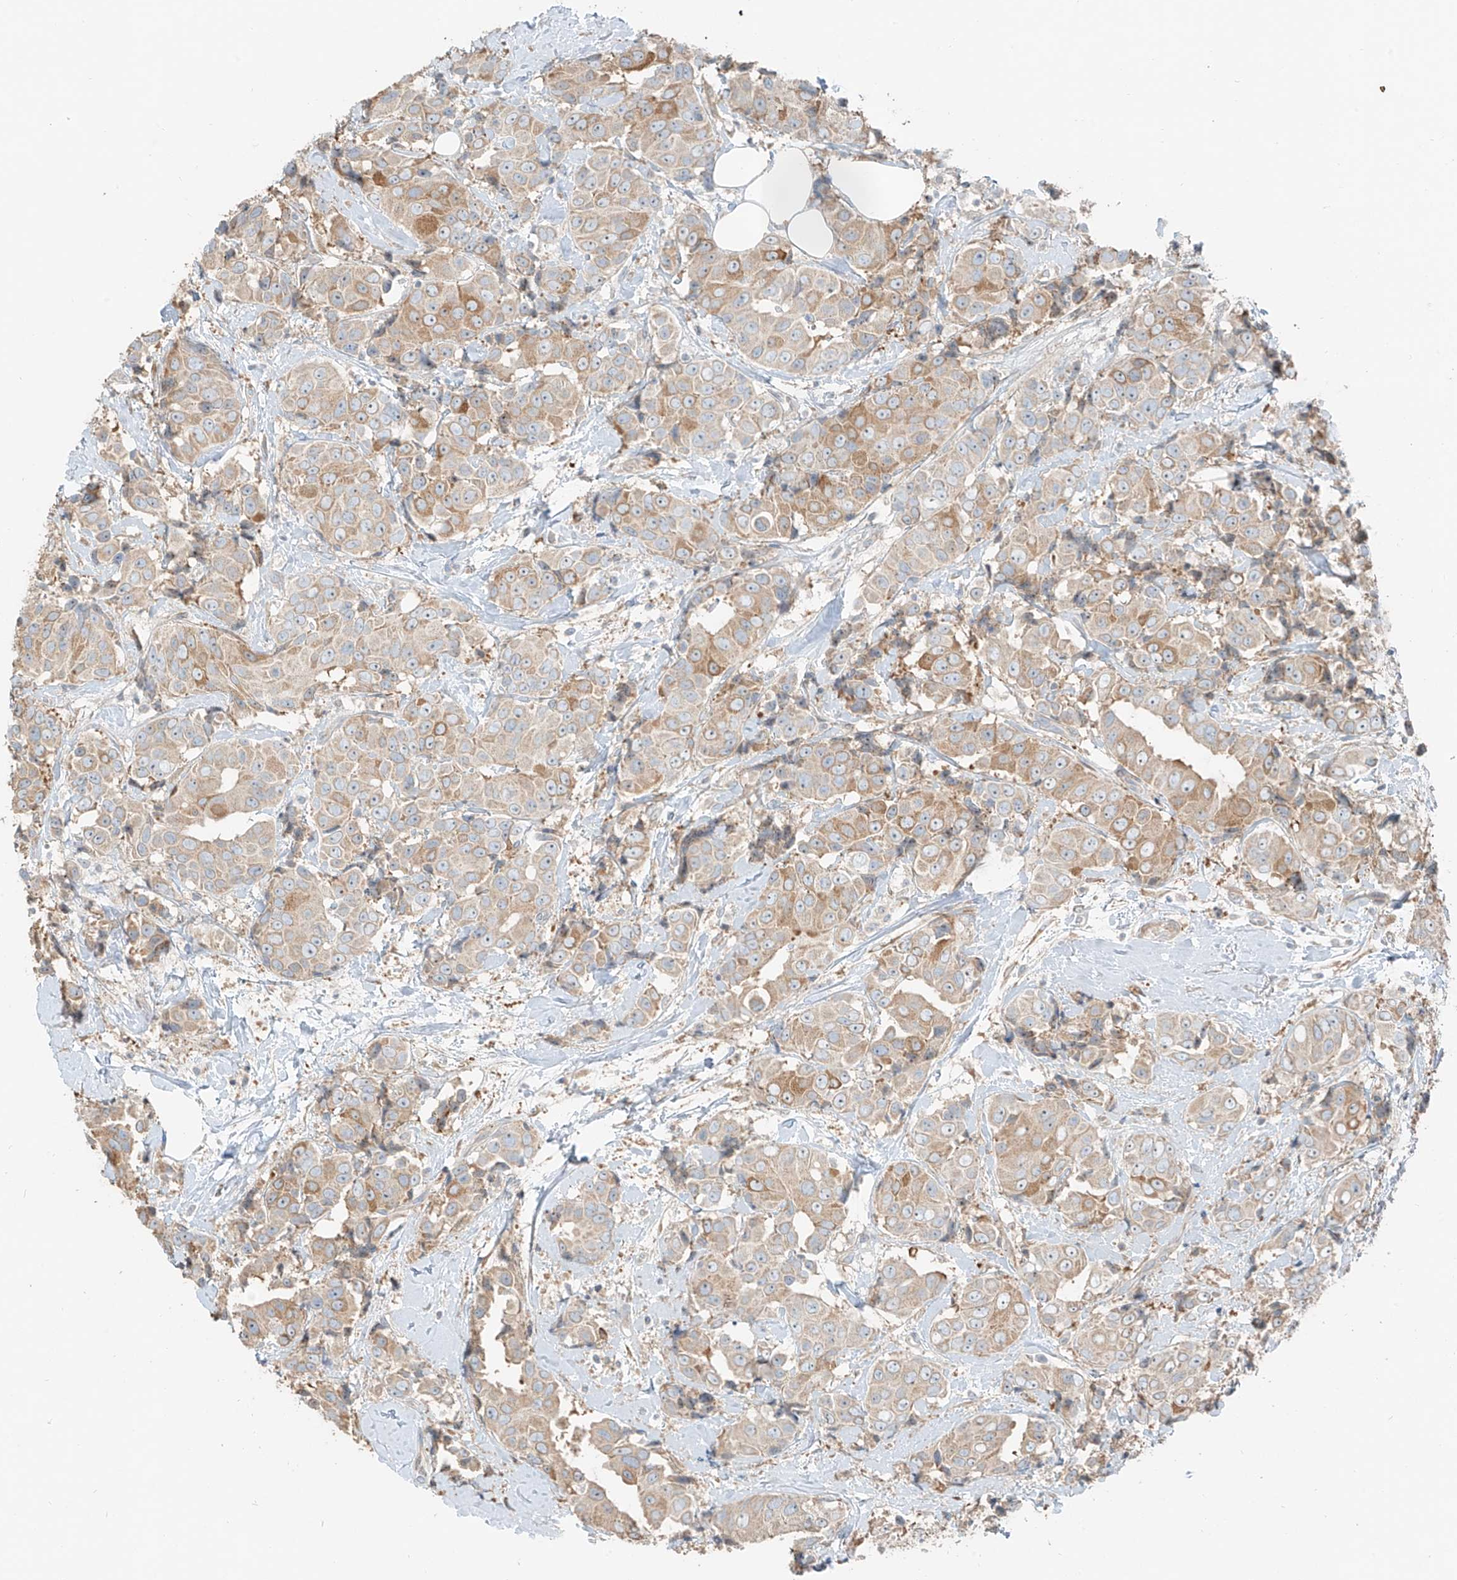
{"staining": {"intensity": "moderate", "quantity": "<25%", "location": "cytoplasmic/membranous"}, "tissue": "breast cancer", "cell_type": "Tumor cells", "image_type": "cancer", "snomed": [{"axis": "morphology", "description": "Normal tissue, NOS"}, {"axis": "morphology", "description": "Duct carcinoma"}, {"axis": "topography", "description": "Breast"}], "caption": "Breast invasive ductal carcinoma stained for a protein exhibits moderate cytoplasmic/membranous positivity in tumor cells.", "gene": "FSTL1", "patient": {"sex": "female", "age": 39}}